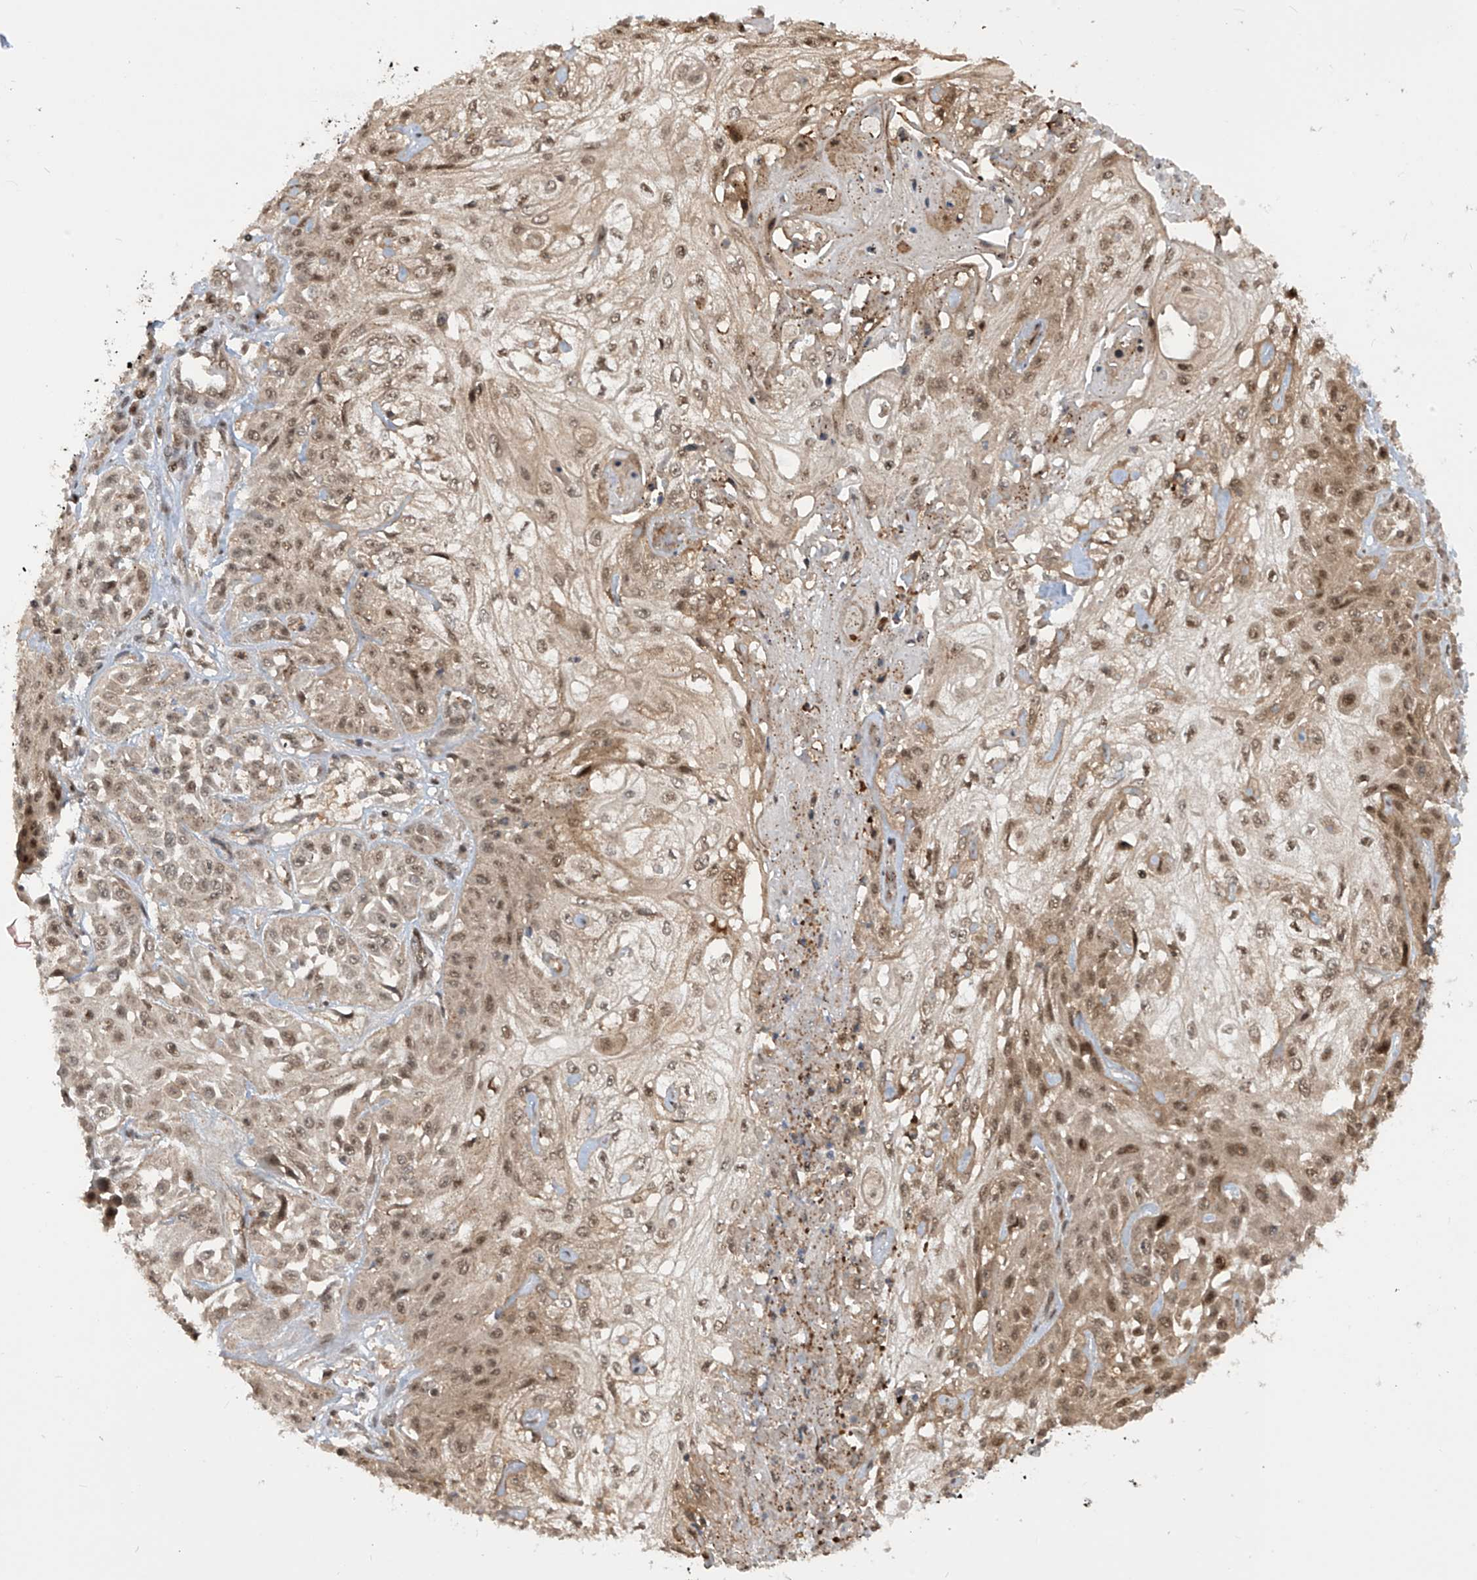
{"staining": {"intensity": "moderate", "quantity": ">75%", "location": "nuclear"}, "tissue": "skin cancer", "cell_type": "Tumor cells", "image_type": "cancer", "snomed": [{"axis": "morphology", "description": "Squamous cell carcinoma, NOS"}, {"axis": "morphology", "description": "Squamous cell carcinoma, metastatic, NOS"}, {"axis": "topography", "description": "Skin"}, {"axis": "topography", "description": "Lymph node"}], "caption": "A high-resolution photomicrograph shows immunohistochemistry (IHC) staining of skin cancer, which demonstrates moderate nuclear staining in about >75% of tumor cells.", "gene": "LAGE3", "patient": {"sex": "male", "age": 75}}